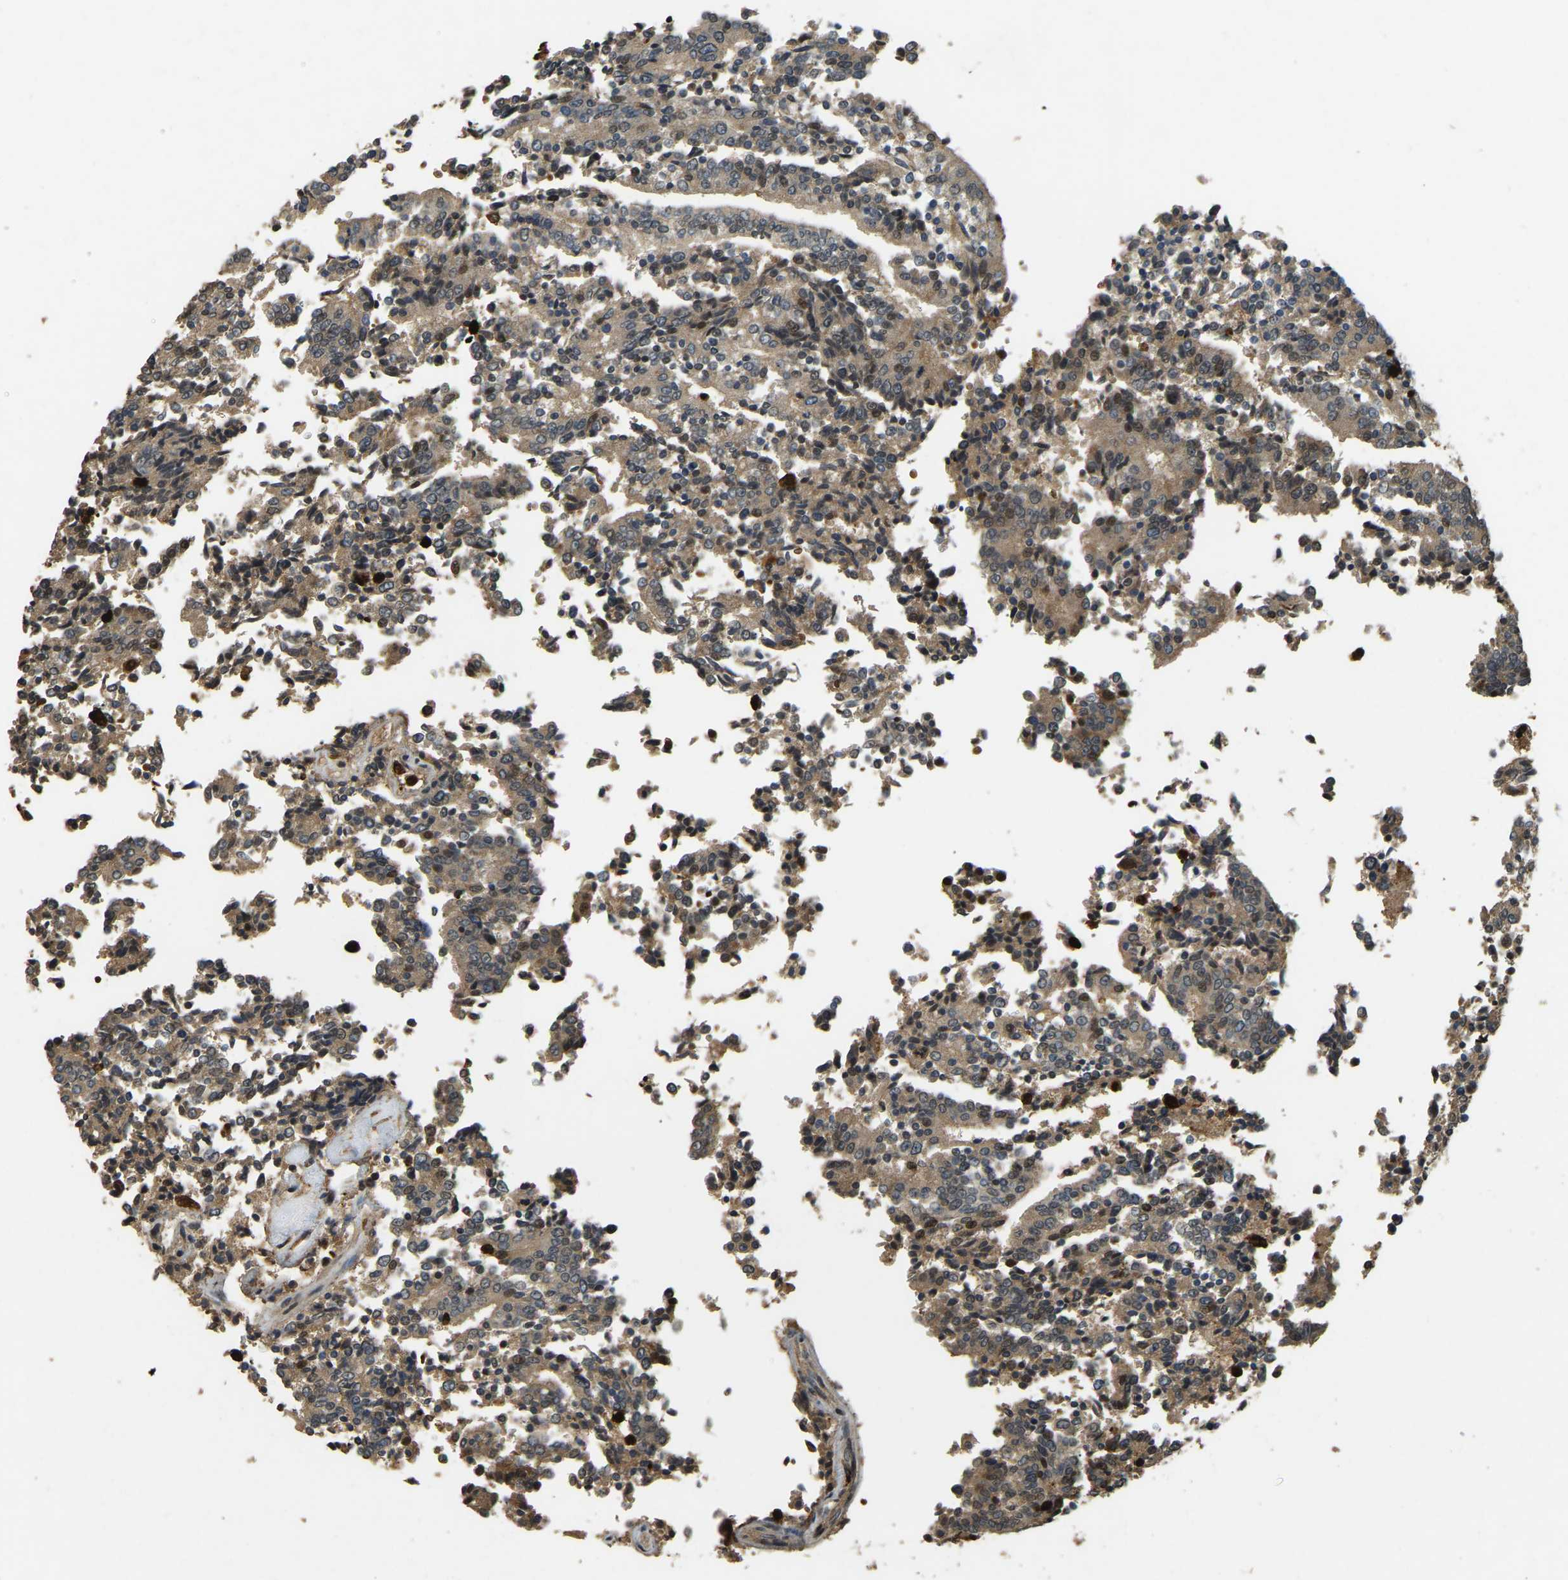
{"staining": {"intensity": "weak", "quantity": ">75%", "location": "cytoplasmic/membranous"}, "tissue": "prostate cancer", "cell_type": "Tumor cells", "image_type": "cancer", "snomed": [{"axis": "morphology", "description": "Normal tissue, NOS"}, {"axis": "morphology", "description": "Adenocarcinoma, High grade"}, {"axis": "topography", "description": "Prostate"}, {"axis": "topography", "description": "Seminal veicle"}], "caption": "About >75% of tumor cells in human prostate cancer show weak cytoplasmic/membranous protein expression as visualized by brown immunohistochemical staining.", "gene": "RNF141", "patient": {"sex": "male", "age": 55}}